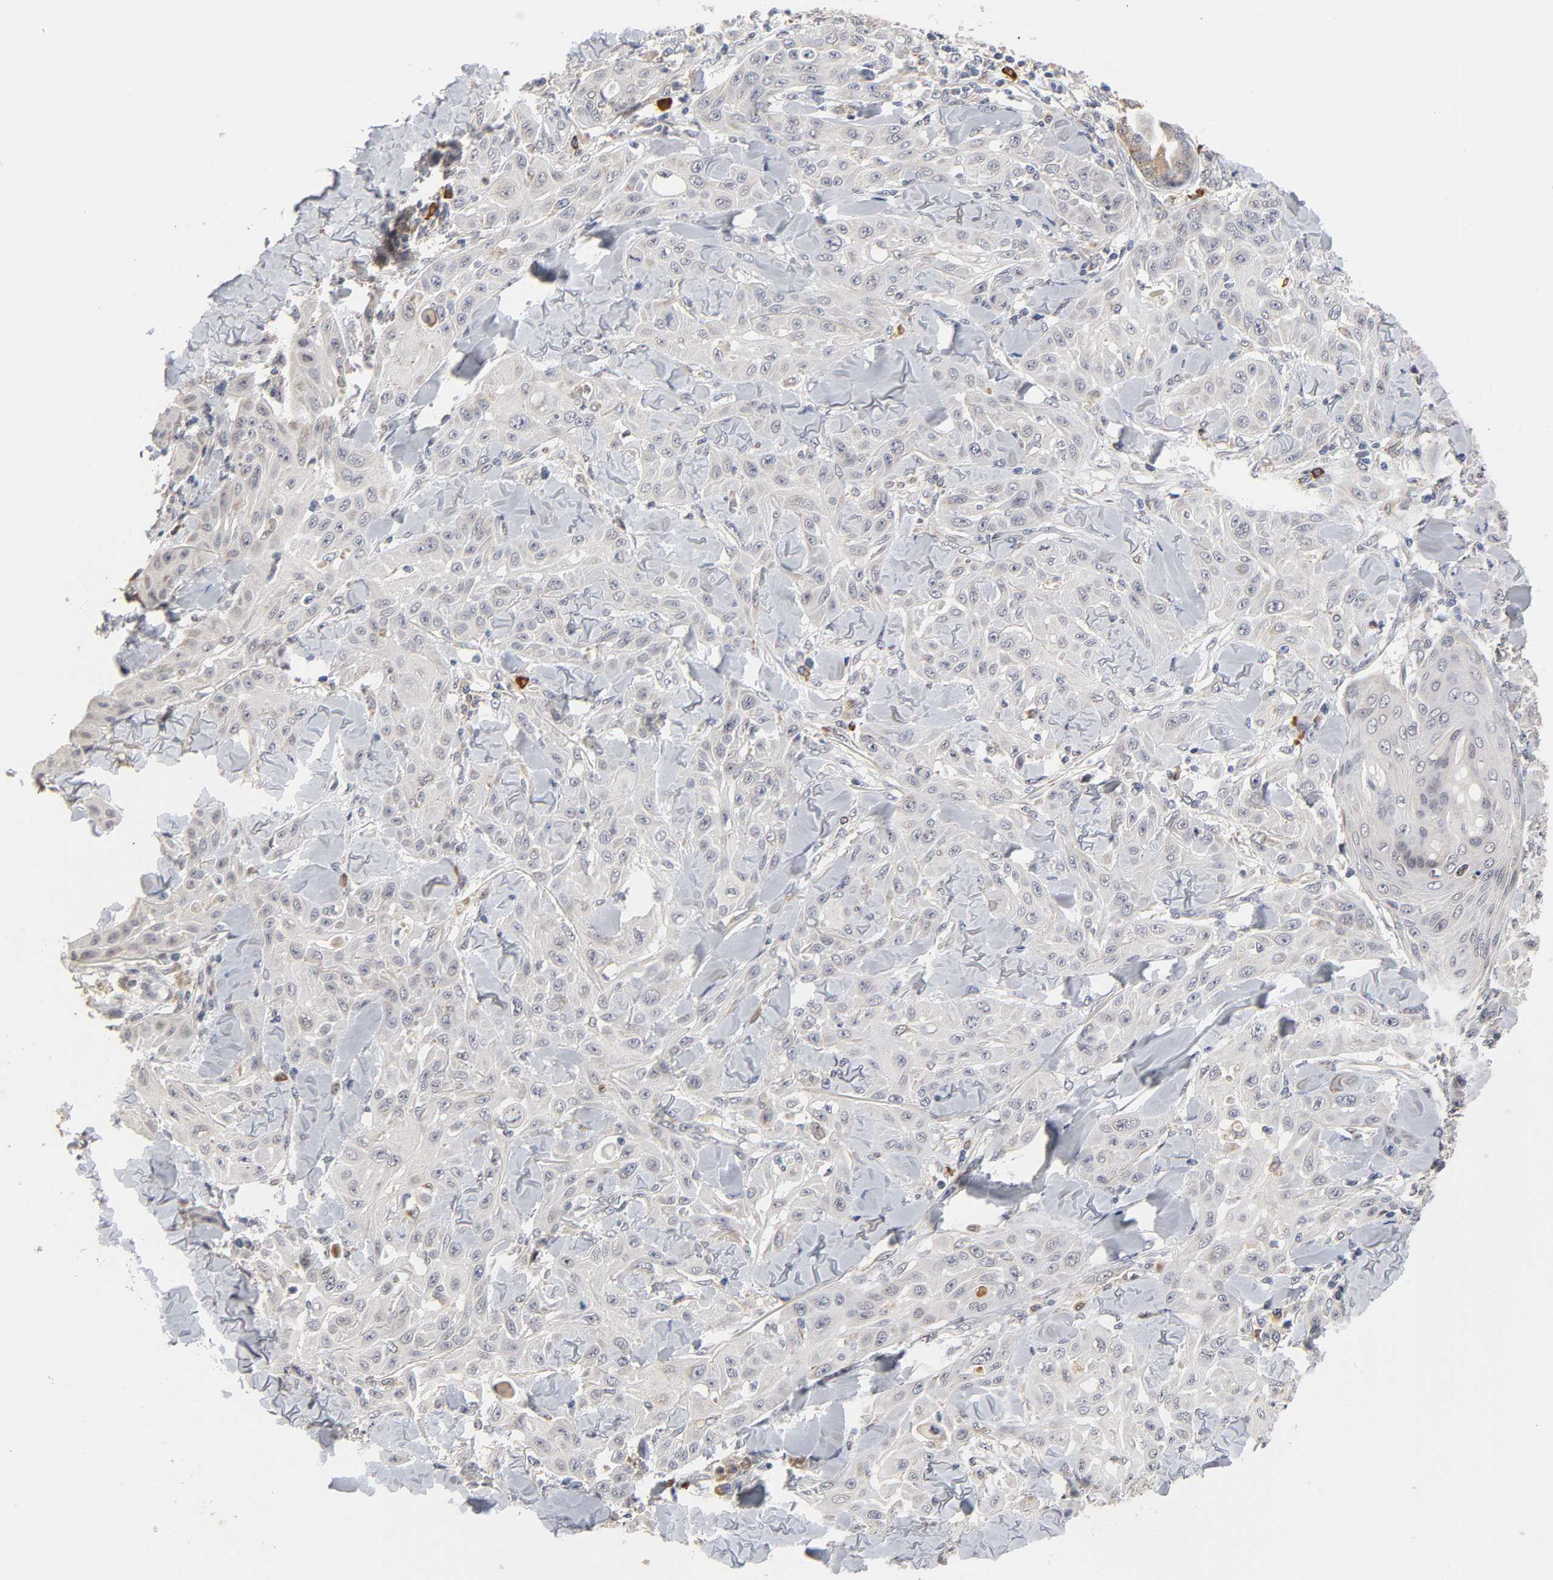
{"staining": {"intensity": "weak", "quantity": "<25%", "location": "cytoplasmic/membranous"}, "tissue": "skin cancer", "cell_type": "Tumor cells", "image_type": "cancer", "snomed": [{"axis": "morphology", "description": "Squamous cell carcinoma, NOS"}, {"axis": "topography", "description": "Skin"}], "caption": "Histopathology image shows no protein staining in tumor cells of squamous cell carcinoma (skin) tissue.", "gene": "GSTZ1", "patient": {"sex": "male", "age": 24}}